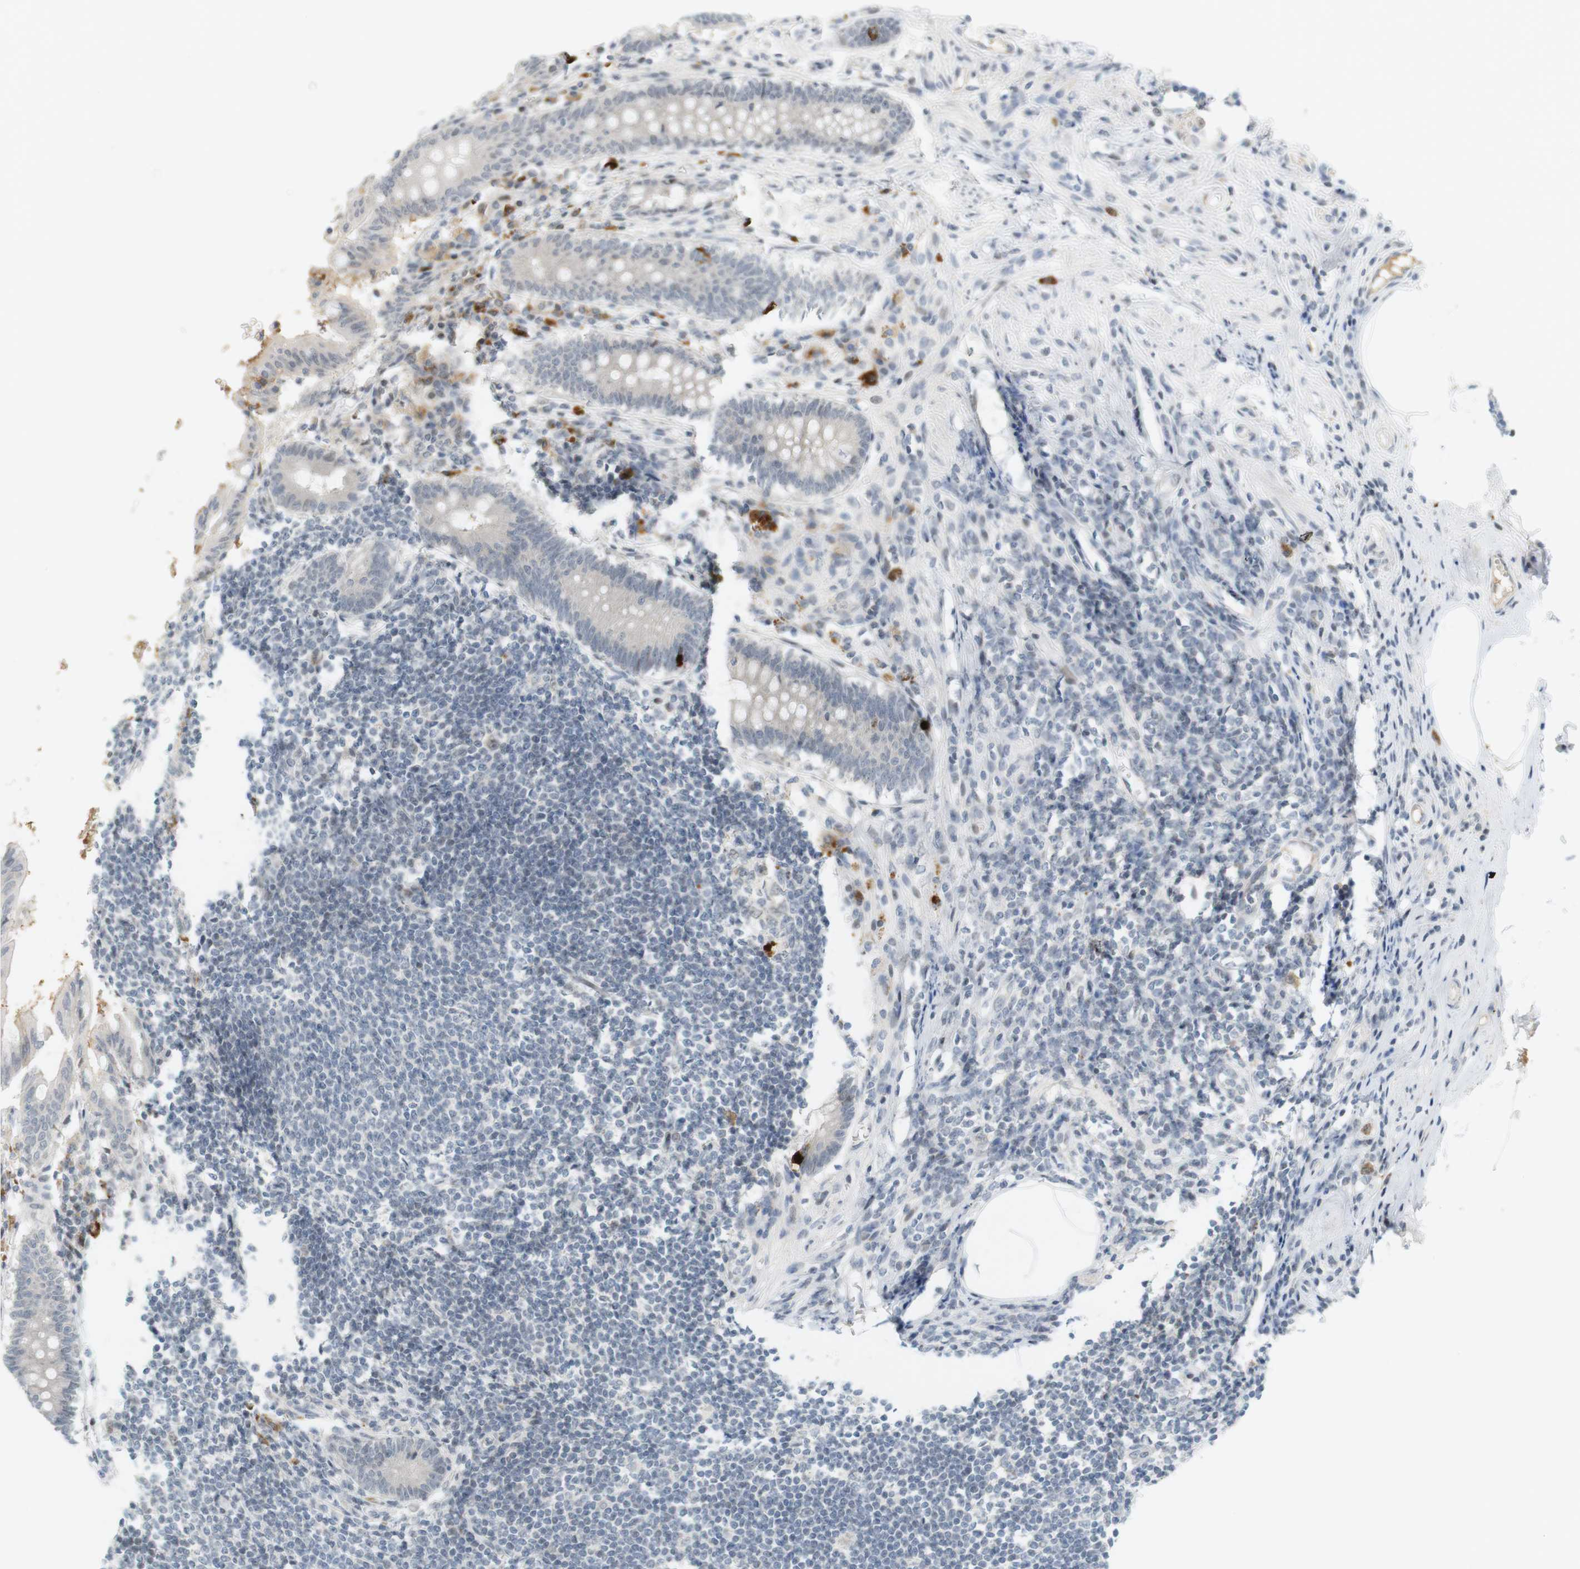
{"staining": {"intensity": "negative", "quantity": "none", "location": "none"}, "tissue": "appendix", "cell_type": "Glandular cells", "image_type": "normal", "snomed": [{"axis": "morphology", "description": "Normal tissue, NOS"}, {"axis": "topography", "description": "Appendix"}], "caption": "High power microscopy micrograph of an immunohistochemistry image of normal appendix, revealing no significant expression in glandular cells. The staining was performed using DAB to visualize the protein expression in brown, while the nuclei were stained in blue with hematoxylin (Magnification: 20x).", "gene": "DMC1", "patient": {"sex": "female", "age": 50}}